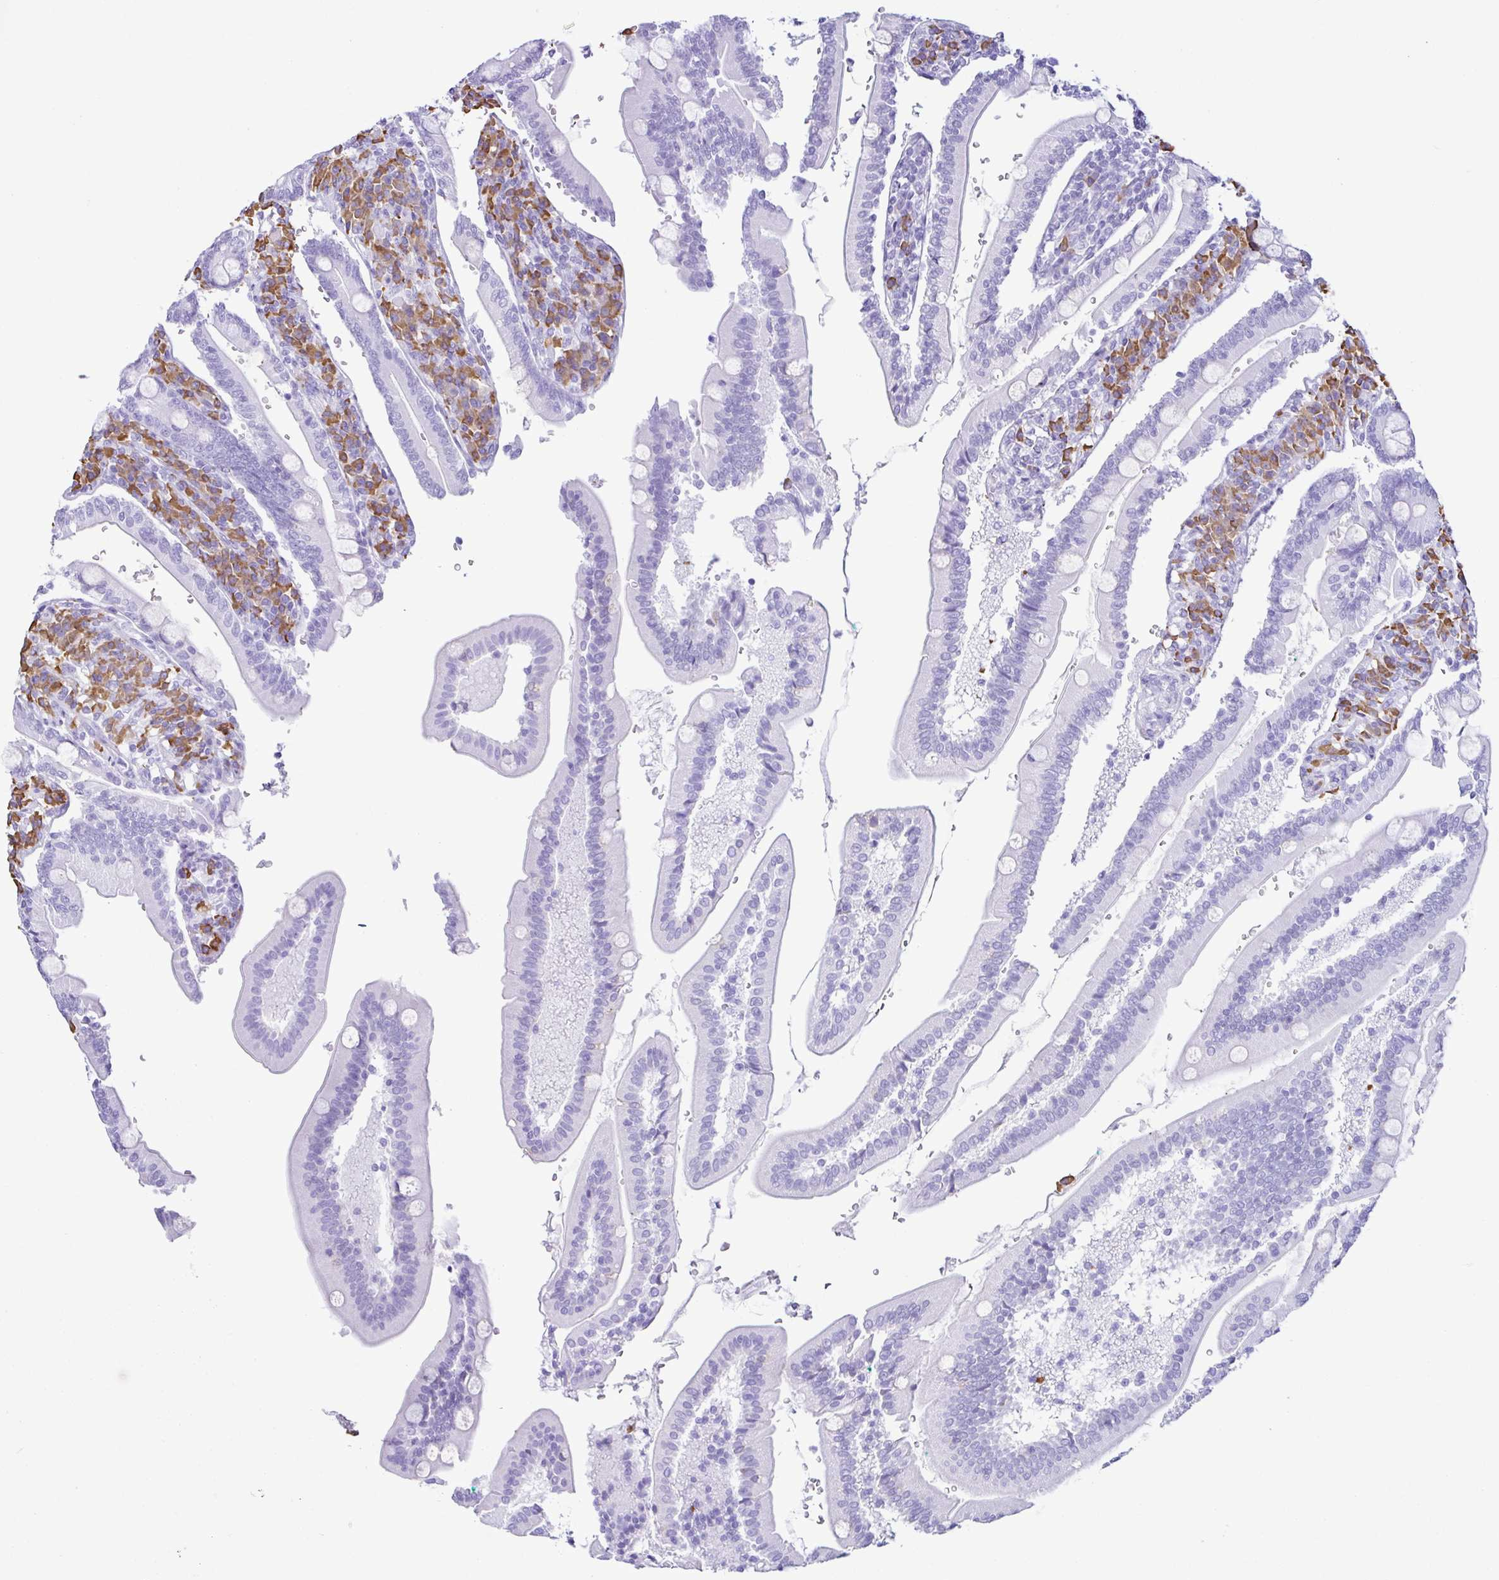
{"staining": {"intensity": "negative", "quantity": "none", "location": "none"}, "tissue": "duodenum", "cell_type": "Glandular cells", "image_type": "normal", "snomed": [{"axis": "morphology", "description": "Normal tissue, NOS"}, {"axis": "topography", "description": "Duodenum"}], "caption": "Protein analysis of benign duodenum demonstrates no significant expression in glandular cells. (Stains: DAB (3,3'-diaminobenzidine) immunohistochemistry (IHC) with hematoxylin counter stain, Microscopy: brightfield microscopy at high magnification).", "gene": "PIGF", "patient": {"sex": "female", "age": 67}}